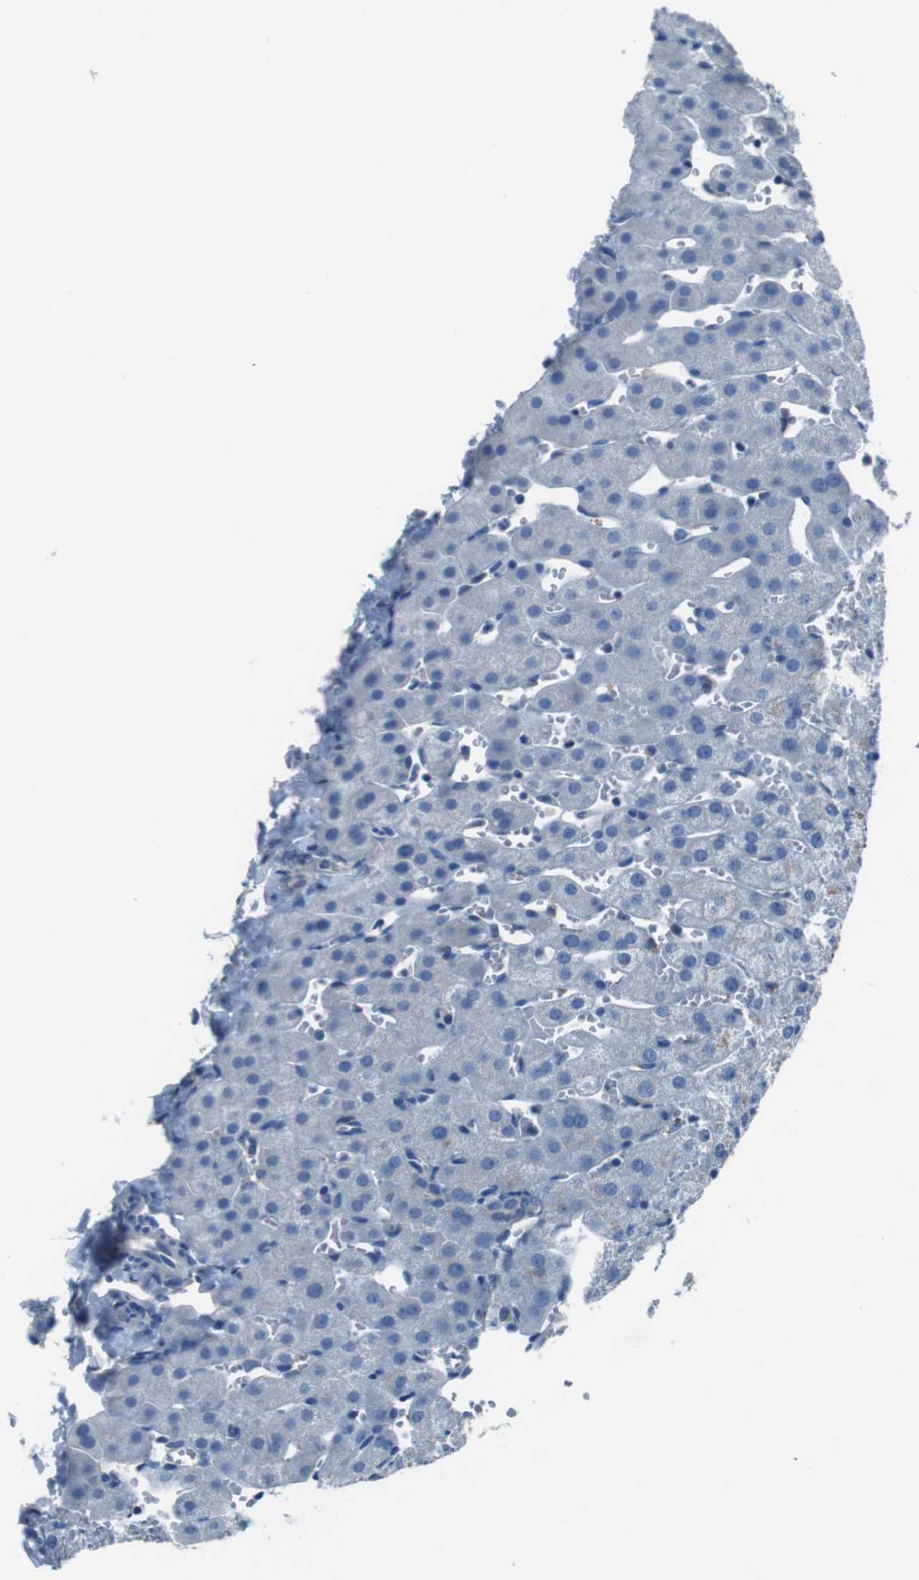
{"staining": {"intensity": "negative", "quantity": "none", "location": "none"}, "tissue": "liver", "cell_type": "Cholangiocytes", "image_type": "normal", "snomed": [{"axis": "morphology", "description": "Normal tissue, NOS"}, {"axis": "morphology", "description": "Fibrosis, NOS"}, {"axis": "topography", "description": "Liver"}], "caption": "DAB (3,3'-diaminobenzidine) immunohistochemical staining of normal liver demonstrates no significant expression in cholangiocytes.", "gene": "TULP3", "patient": {"sex": "female", "age": 29}}